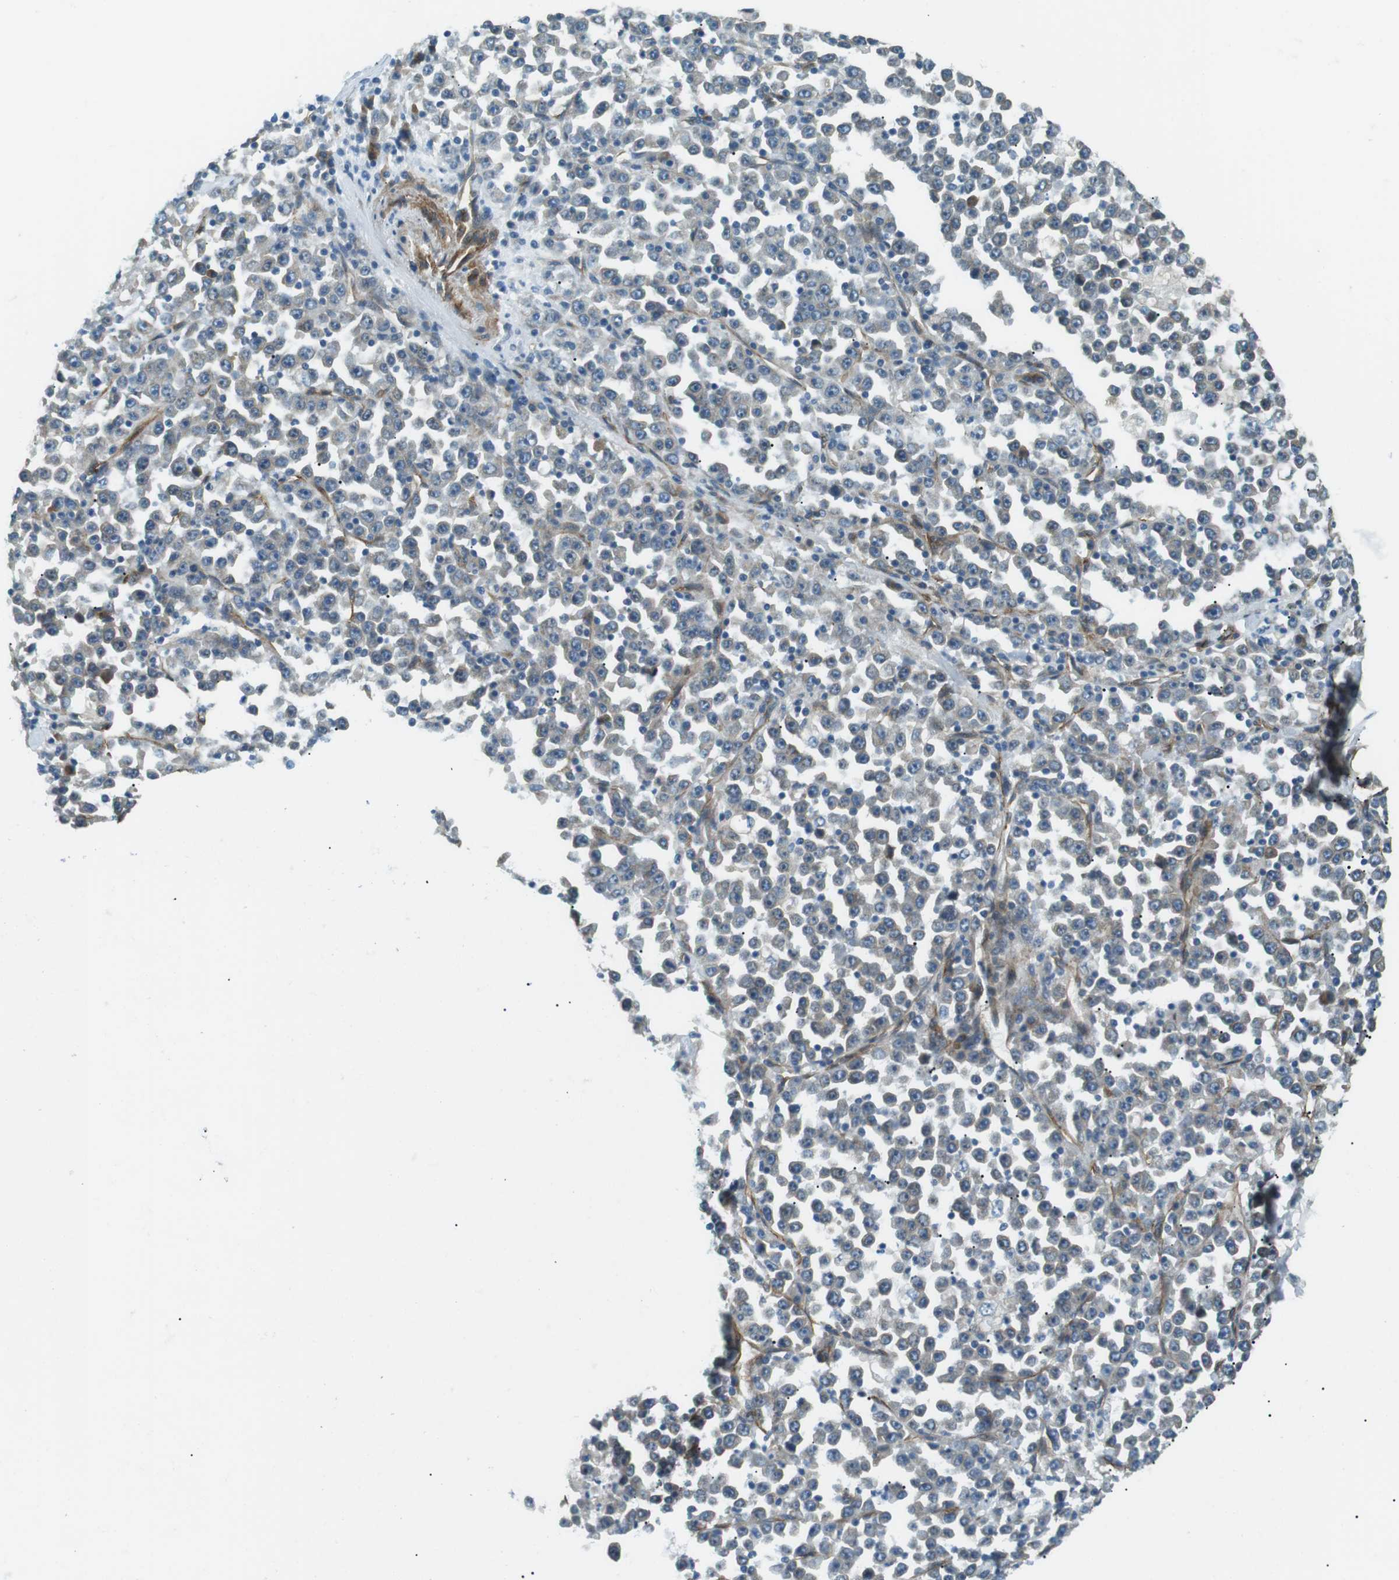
{"staining": {"intensity": "weak", "quantity": "<25%", "location": "cytoplasmic/membranous"}, "tissue": "stomach cancer", "cell_type": "Tumor cells", "image_type": "cancer", "snomed": [{"axis": "morphology", "description": "Normal tissue, NOS"}, {"axis": "morphology", "description": "Adenocarcinoma, NOS"}, {"axis": "topography", "description": "Stomach, upper"}, {"axis": "topography", "description": "Stomach"}], "caption": "There is no significant staining in tumor cells of adenocarcinoma (stomach). The staining was performed using DAB to visualize the protein expression in brown, while the nuclei were stained in blue with hematoxylin (Magnification: 20x).", "gene": "ODR4", "patient": {"sex": "male", "age": 59}}